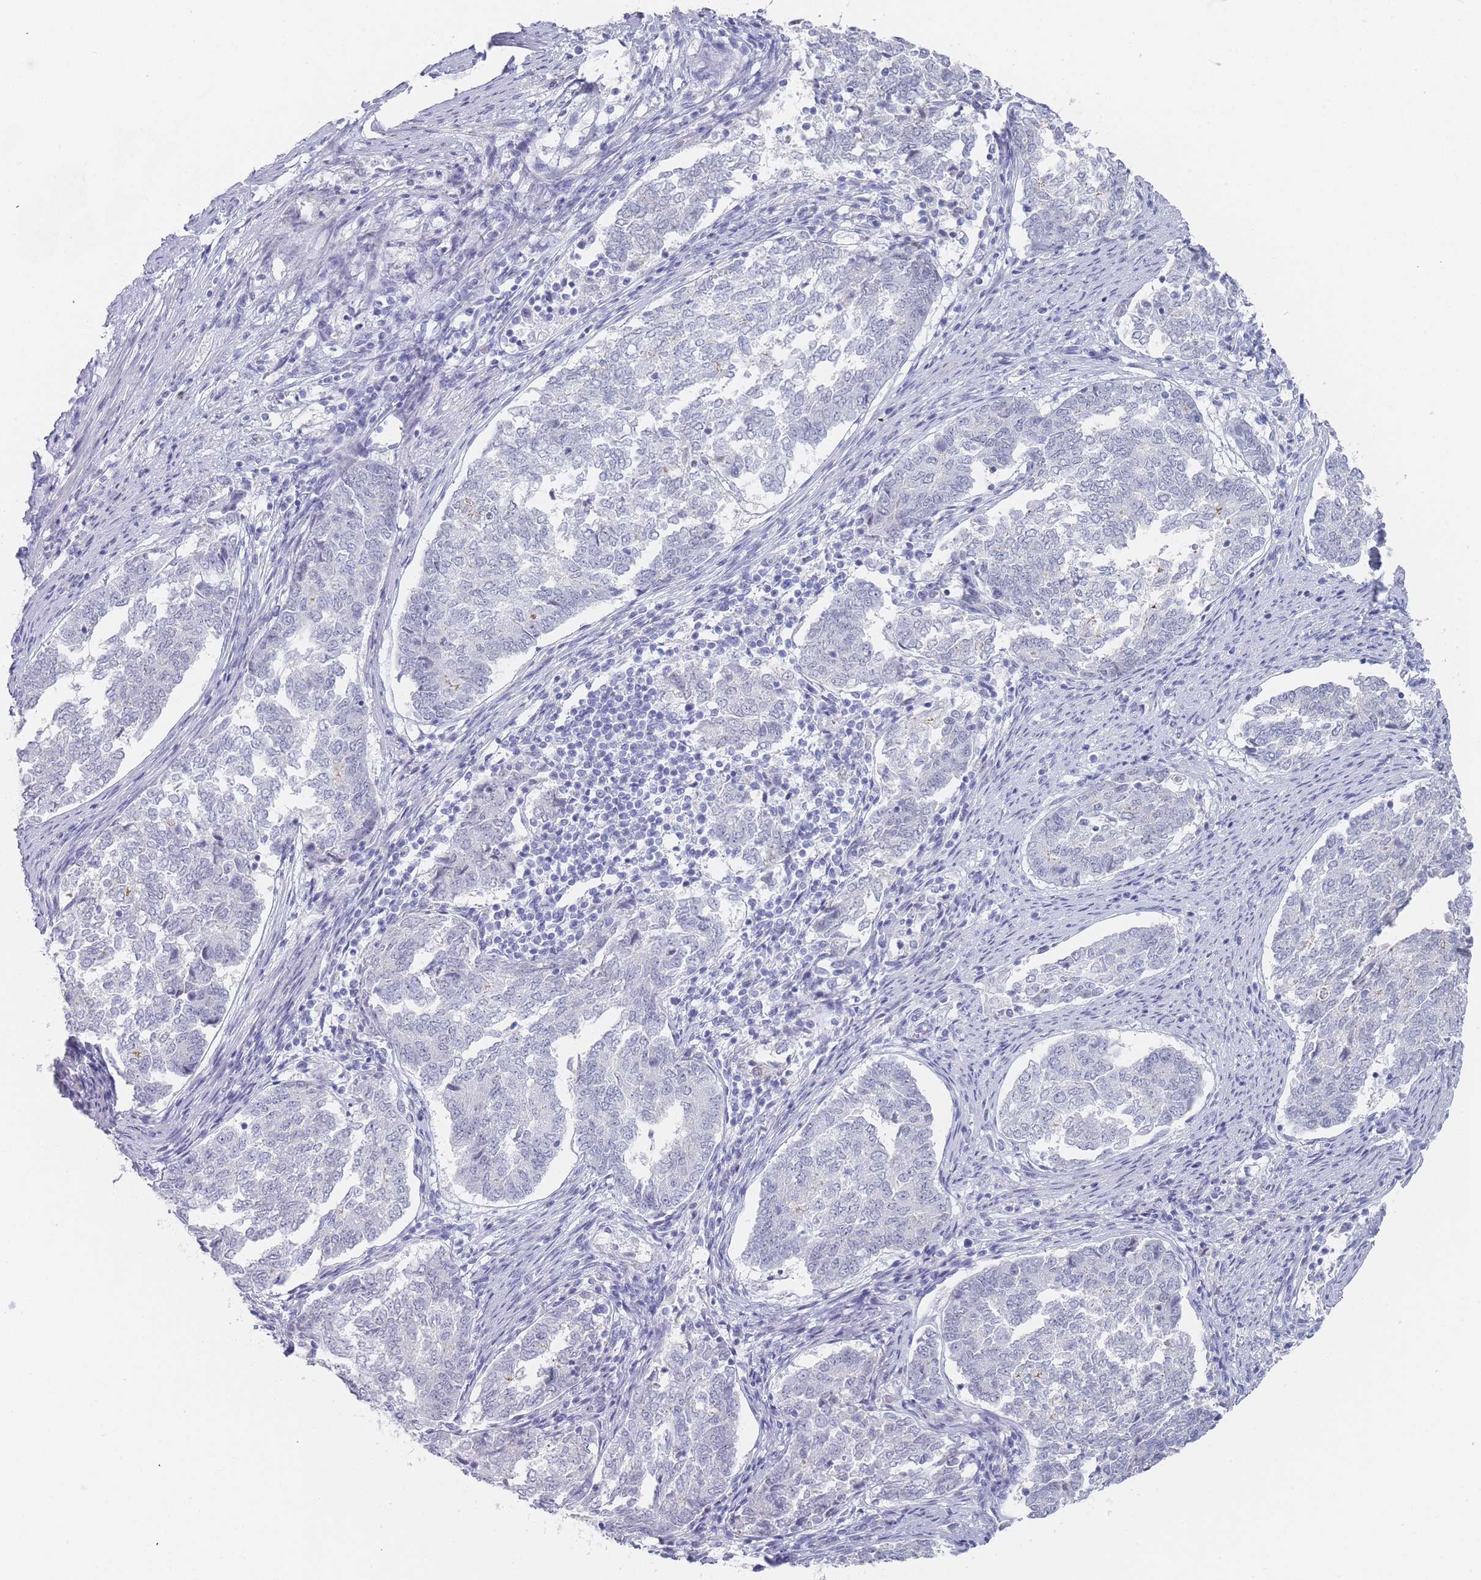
{"staining": {"intensity": "negative", "quantity": "none", "location": "none"}, "tissue": "endometrial cancer", "cell_type": "Tumor cells", "image_type": "cancer", "snomed": [{"axis": "morphology", "description": "Adenocarcinoma, NOS"}, {"axis": "topography", "description": "Endometrium"}], "caption": "Tumor cells are negative for protein expression in human adenocarcinoma (endometrial).", "gene": "IMPG1", "patient": {"sex": "female", "age": 80}}